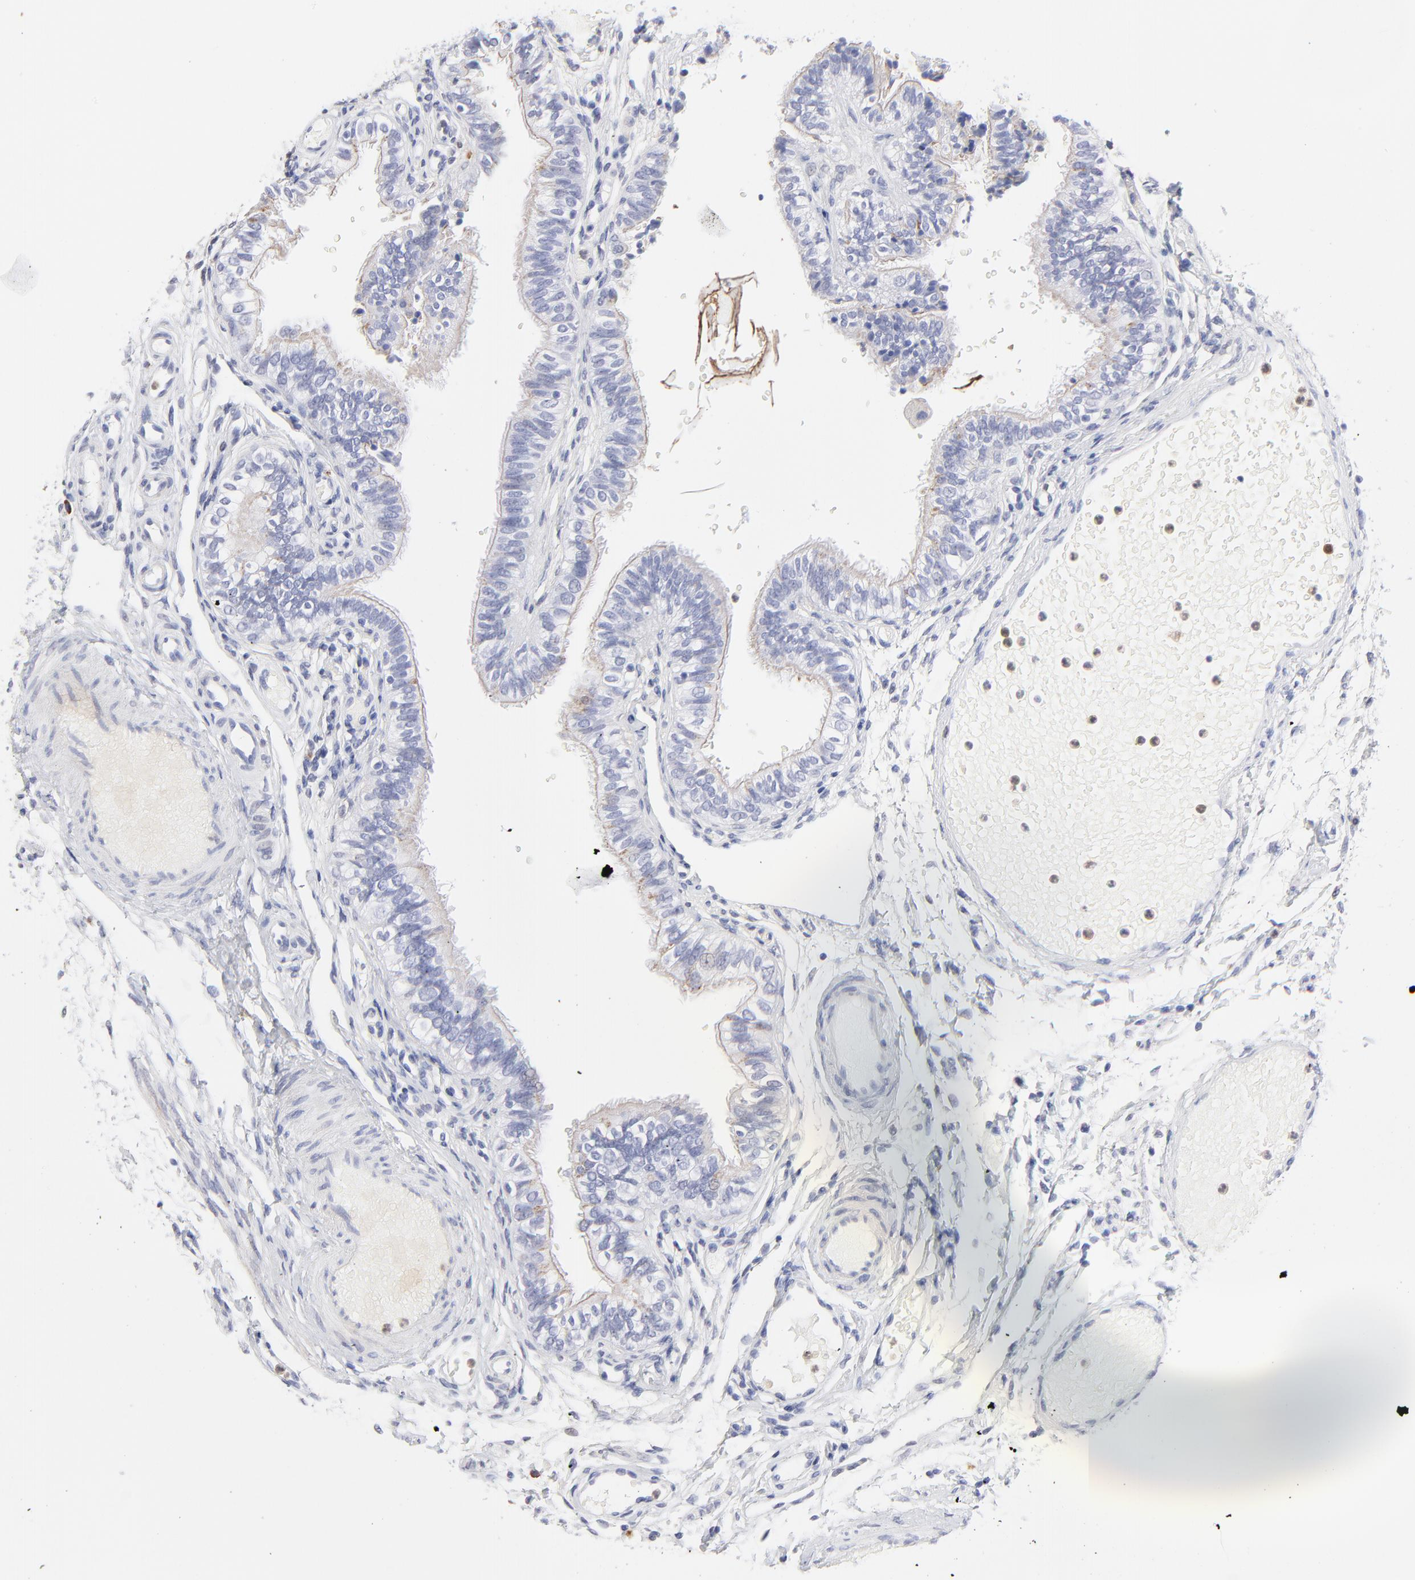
{"staining": {"intensity": "negative", "quantity": "none", "location": "none"}, "tissue": "fallopian tube", "cell_type": "Glandular cells", "image_type": "normal", "snomed": [{"axis": "morphology", "description": "Normal tissue, NOS"}, {"axis": "morphology", "description": "Dermoid, NOS"}, {"axis": "topography", "description": "Fallopian tube"}], "caption": "Immunohistochemistry (IHC) image of unremarkable fallopian tube stained for a protein (brown), which reveals no staining in glandular cells. (DAB immunohistochemistry (IHC) with hematoxylin counter stain).", "gene": "SMARCA1", "patient": {"sex": "female", "age": 33}}